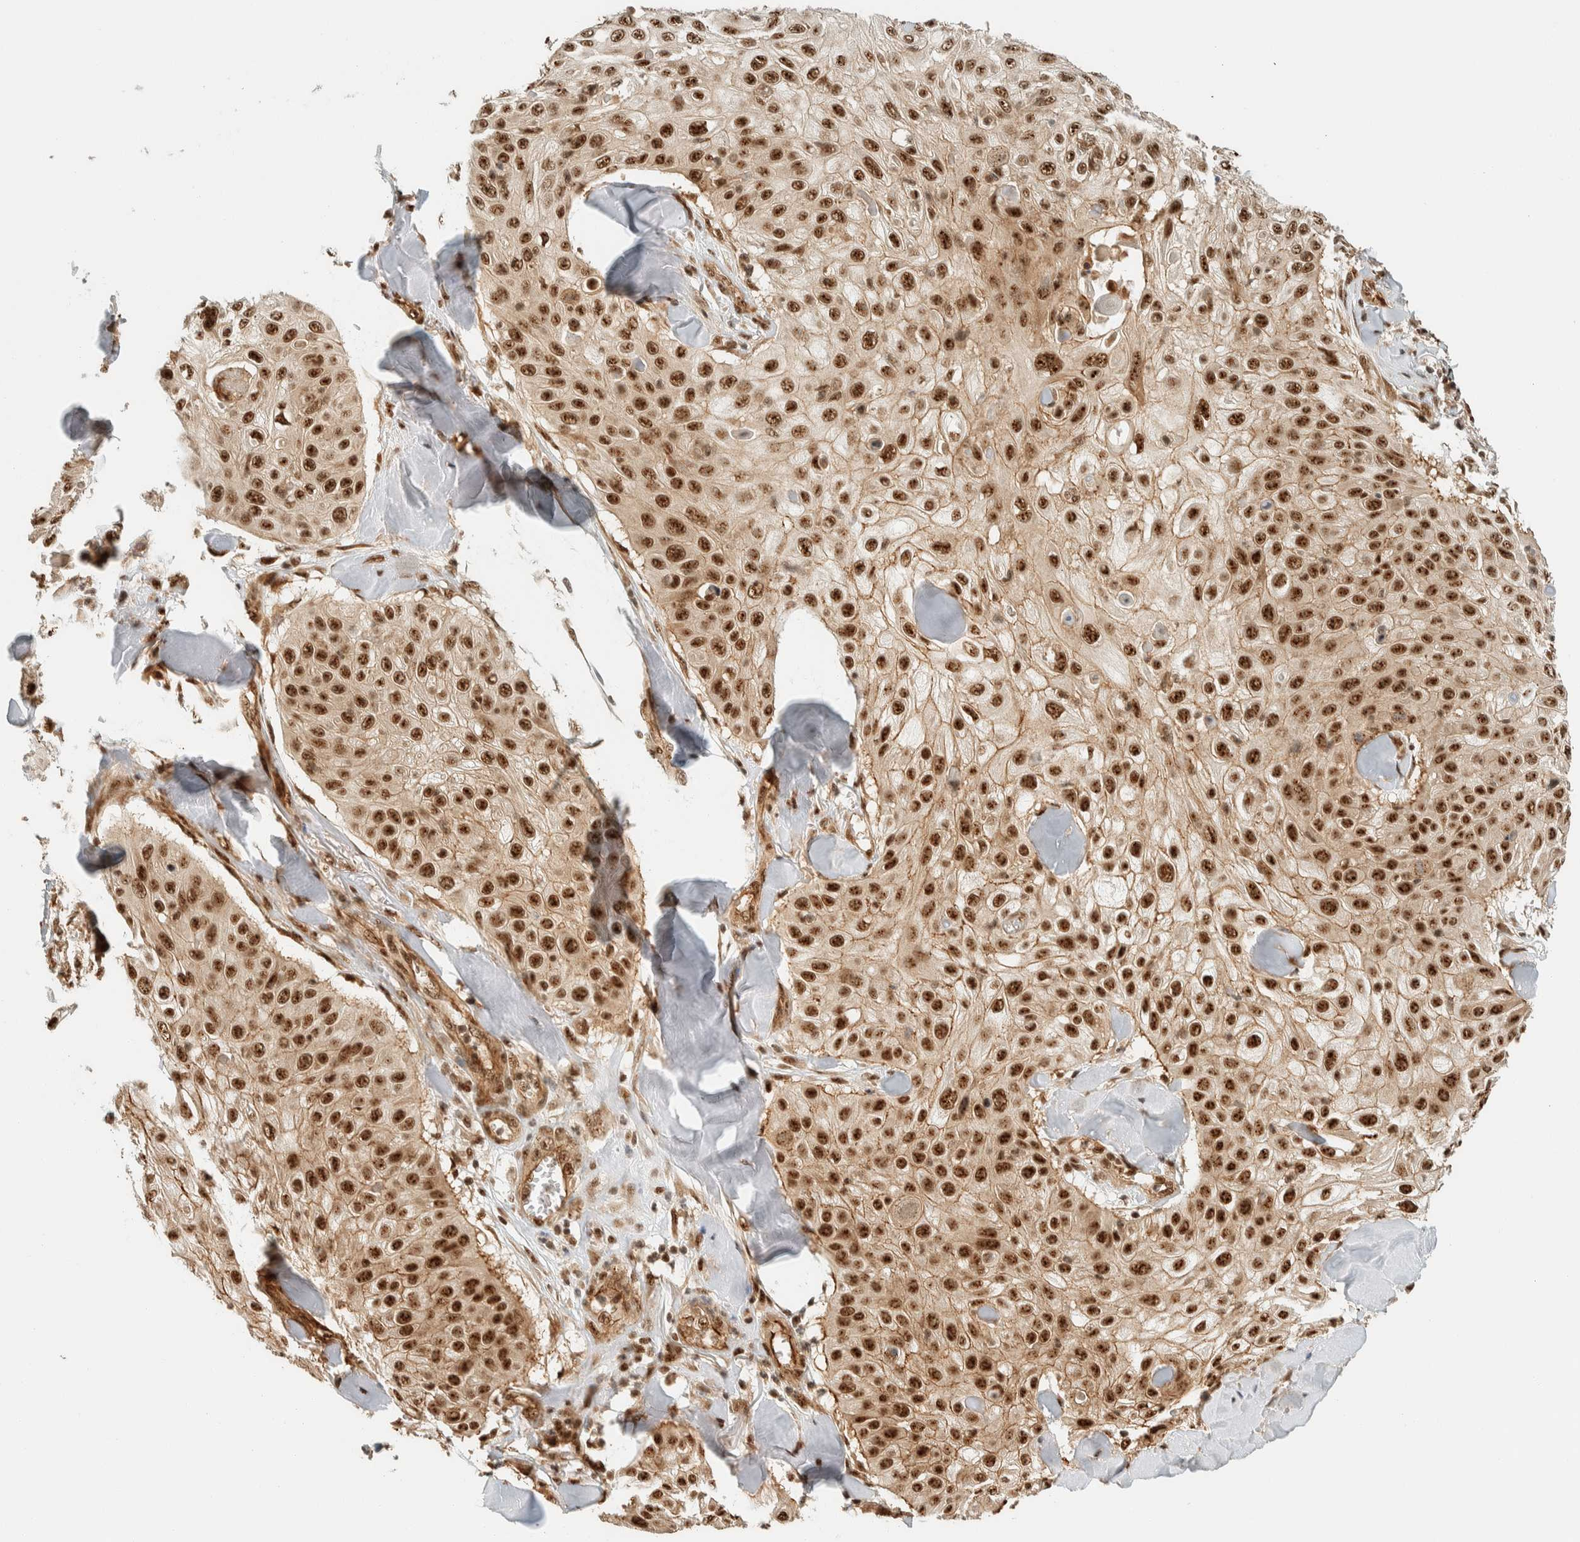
{"staining": {"intensity": "strong", "quantity": ">75%", "location": "nuclear"}, "tissue": "skin cancer", "cell_type": "Tumor cells", "image_type": "cancer", "snomed": [{"axis": "morphology", "description": "Squamous cell carcinoma, NOS"}, {"axis": "topography", "description": "Skin"}], "caption": "This micrograph displays squamous cell carcinoma (skin) stained with IHC to label a protein in brown. The nuclear of tumor cells show strong positivity for the protein. Nuclei are counter-stained blue.", "gene": "SIK1", "patient": {"sex": "male", "age": 86}}